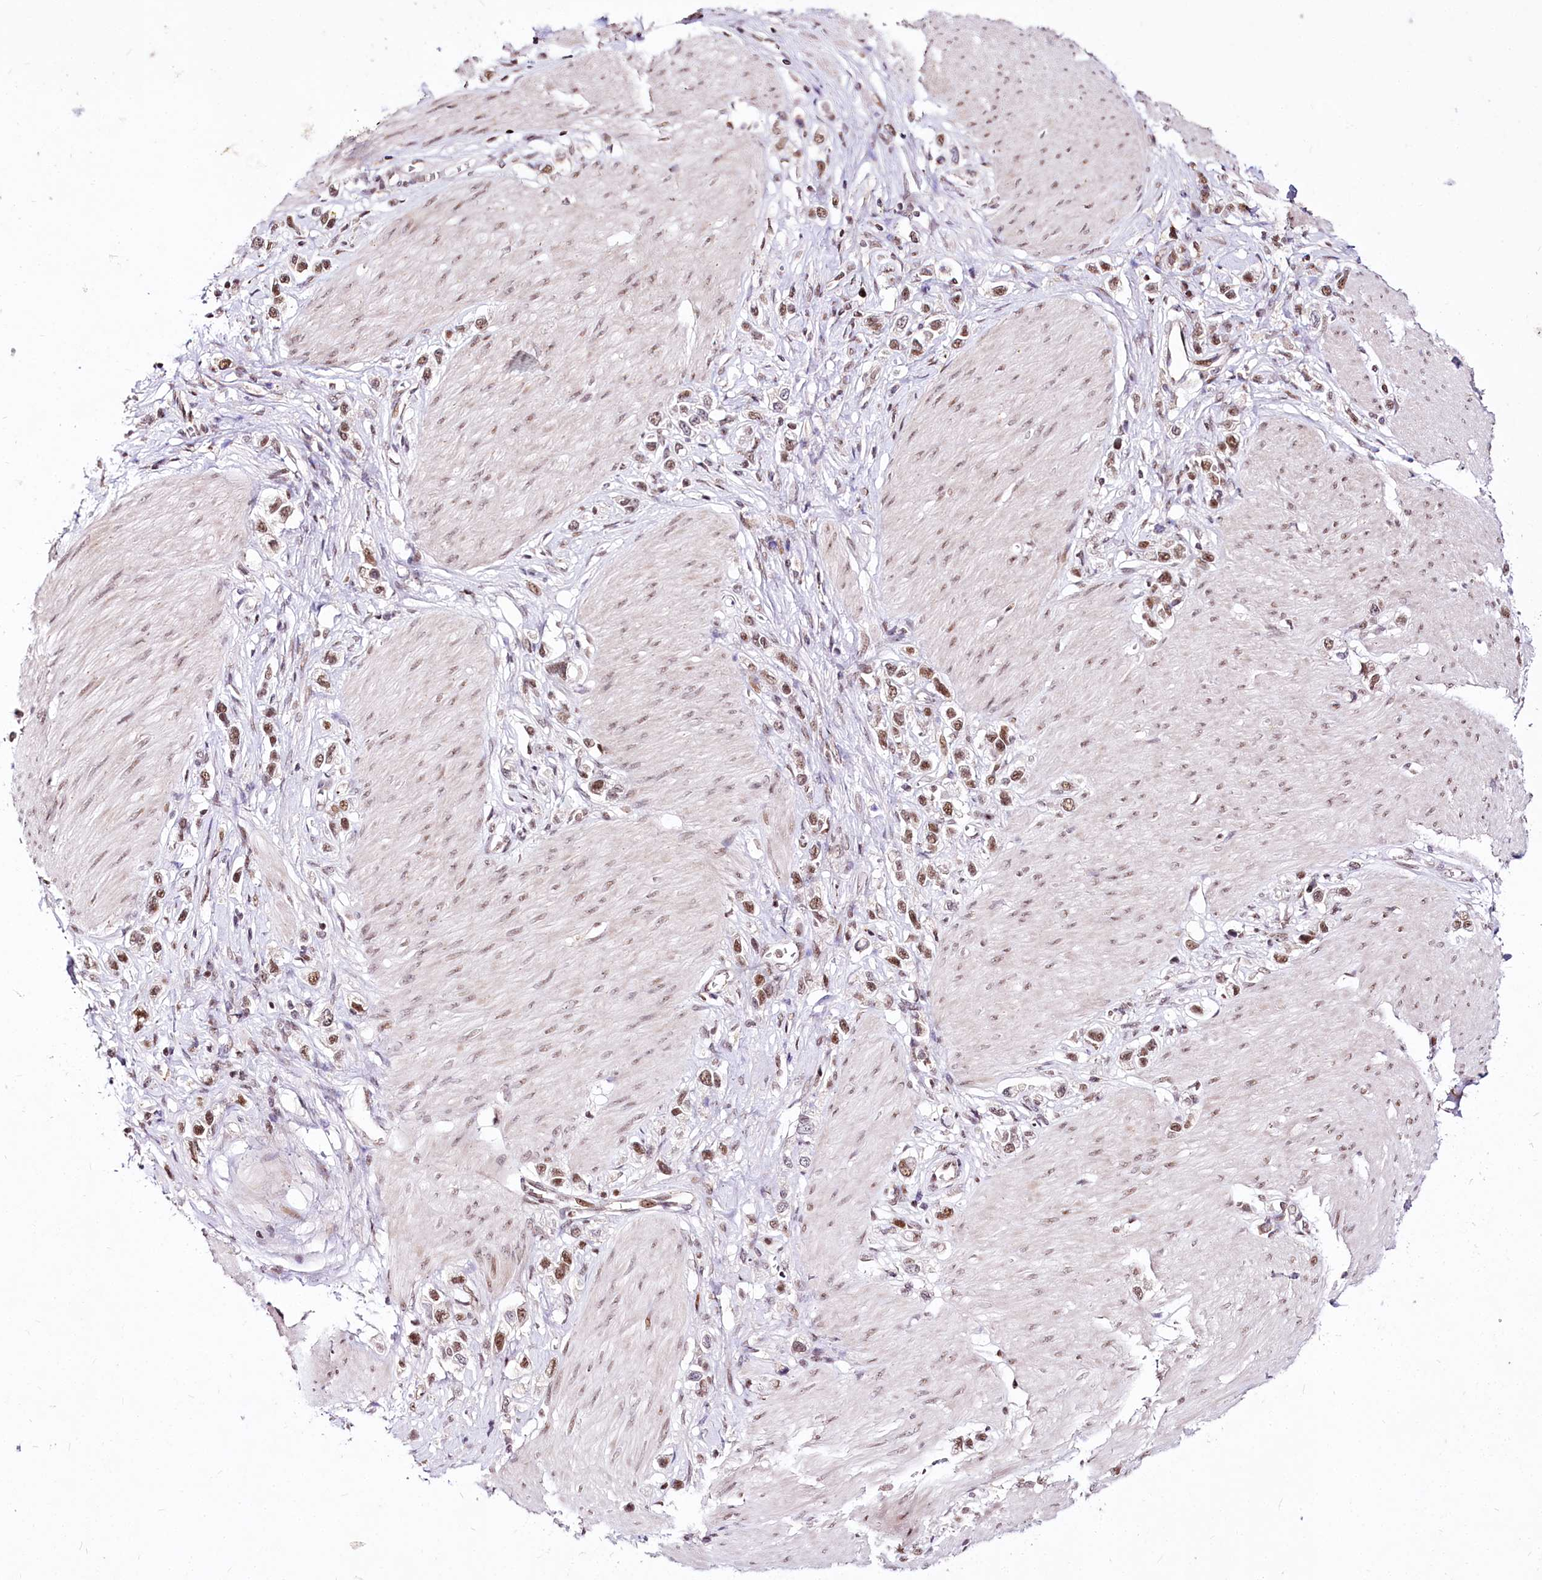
{"staining": {"intensity": "moderate", "quantity": ">75%", "location": "nuclear"}, "tissue": "stomach cancer", "cell_type": "Tumor cells", "image_type": "cancer", "snomed": [{"axis": "morphology", "description": "Normal tissue, NOS"}, {"axis": "morphology", "description": "Adenocarcinoma, NOS"}, {"axis": "topography", "description": "Stomach, upper"}, {"axis": "topography", "description": "Stomach"}], "caption": "Stomach adenocarcinoma was stained to show a protein in brown. There is medium levels of moderate nuclear expression in approximately >75% of tumor cells.", "gene": "POLA2", "patient": {"sex": "female", "age": 65}}